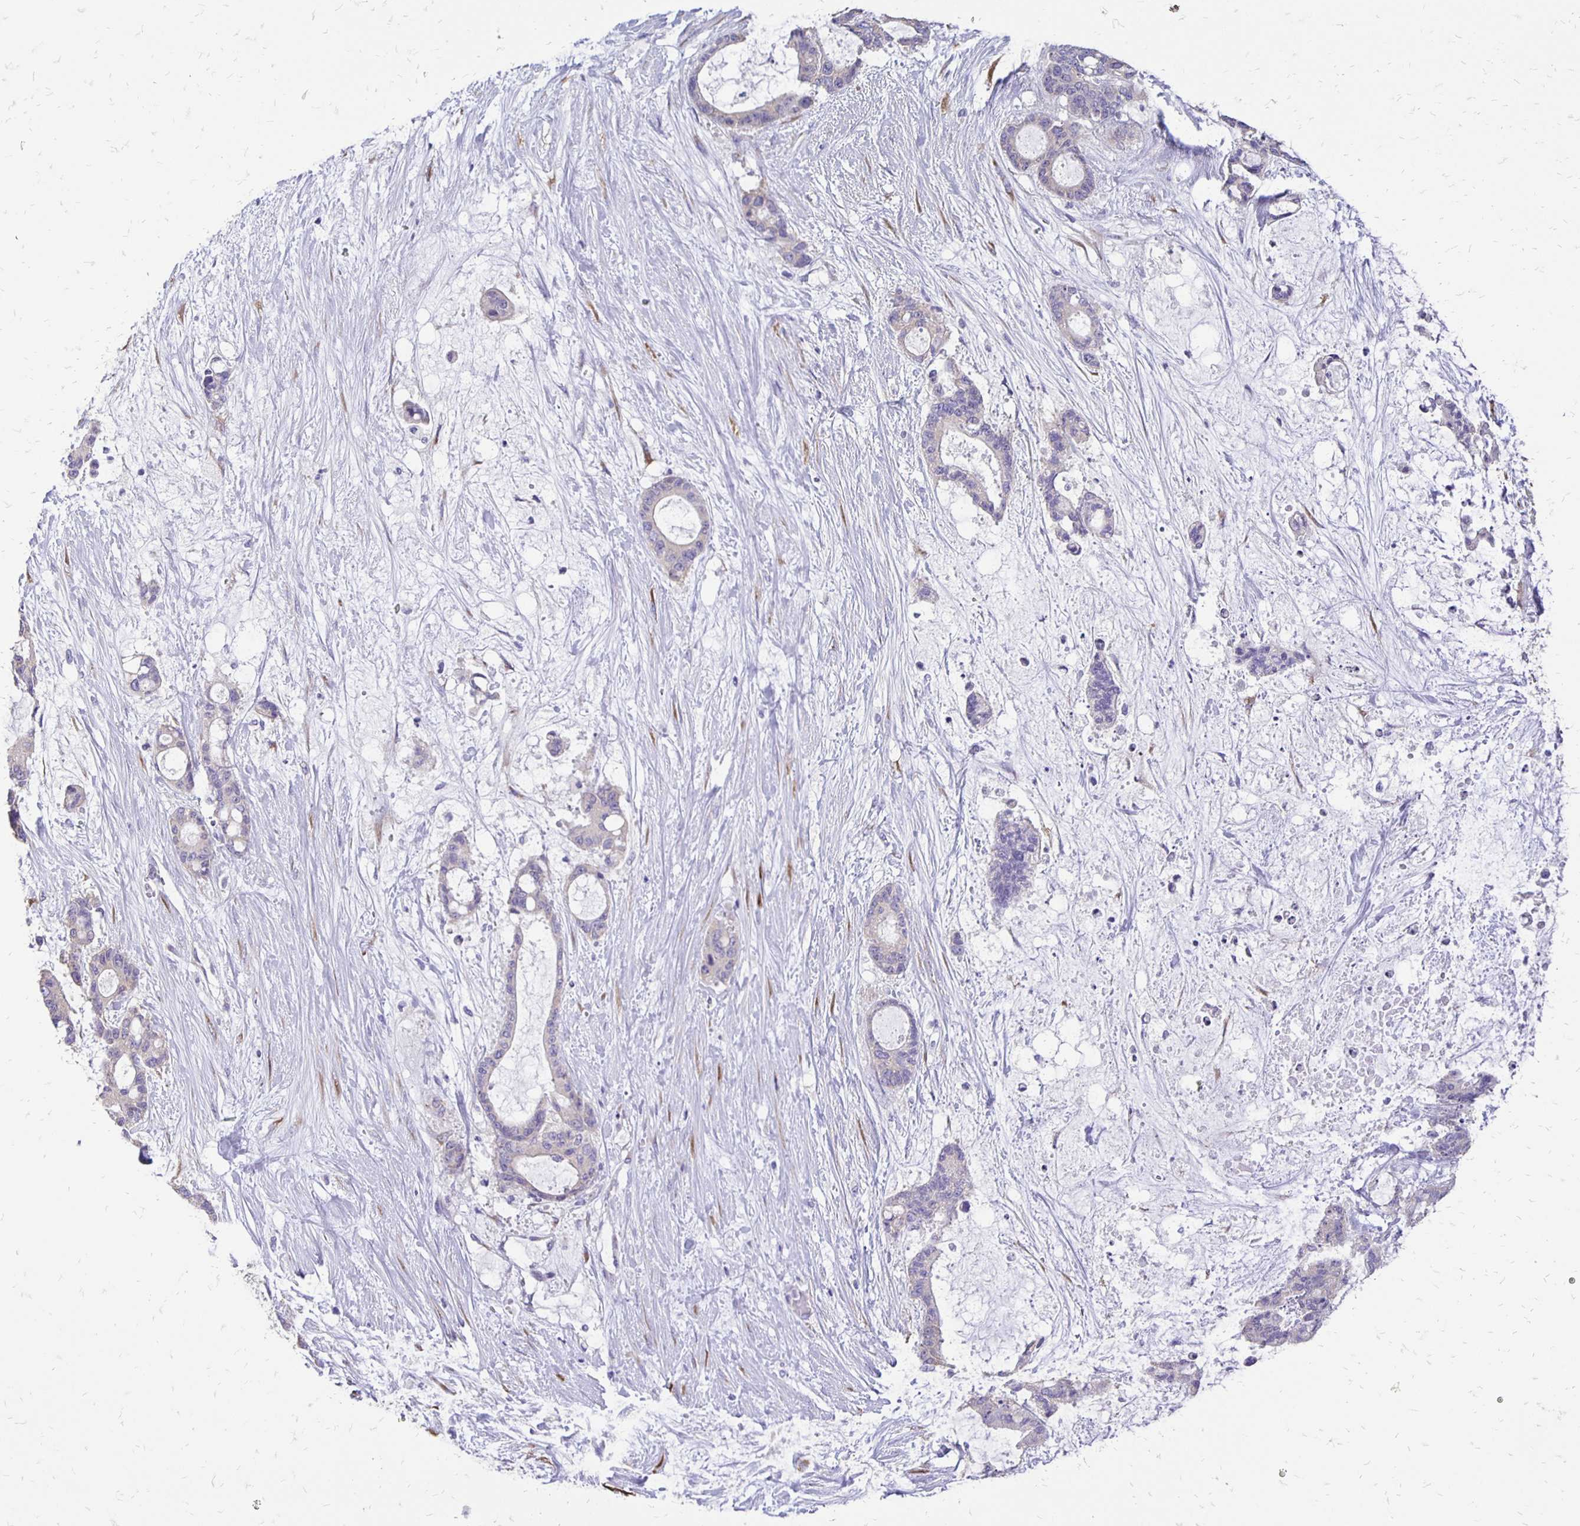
{"staining": {"intensity": "negative", "quantity": "none", "location": "none"}, "tissue": "liver cancer", "cell_type": "Tumor cells", "image_type": "cancer", "snomed": [{"axis": "morphology", "description": "Normal tissue, NOS"}, {"axis": "morphology", "description": "Cholangiocarcinoma"}, {"axis": "topography", "description": "Liver"}, {"axis": "topography", "description": "Peripheral nerve tissue"}], "caption": "The IHC micrograph has no significant expression in tumor cells of liver cholangiocarcinoma tissue. (Brightfield microscopy of DAB (3,3'-diaminobenzidine) immunohistochemistry at high magnification).", "gene": "ANKRD45", "patient": {"sex": "female", "age": 73}}